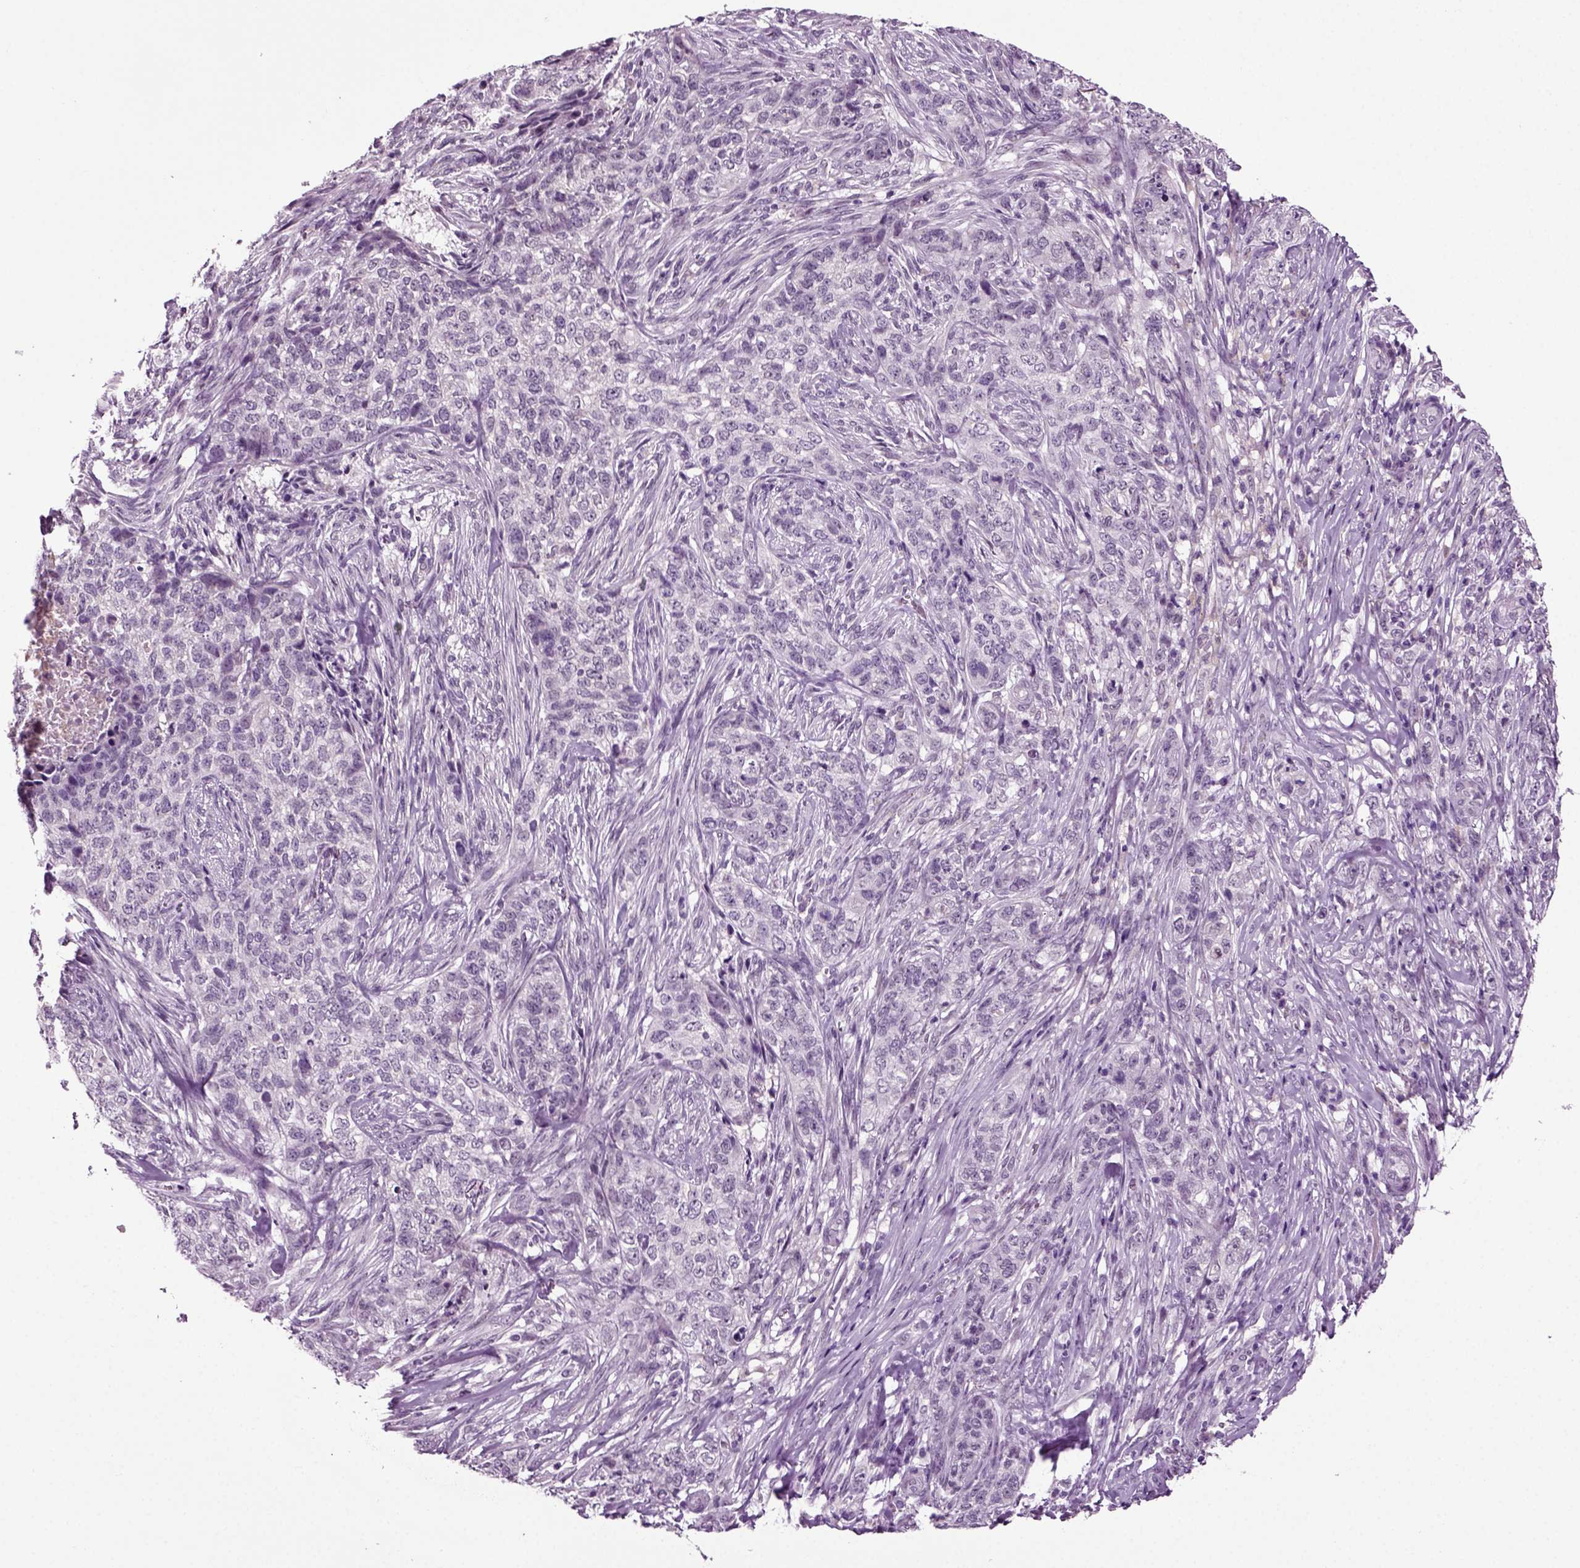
{"staining": {"intensity": "negative", "quantity": "none", "location": "none"}, "tissue": "skin cancer", "cell_type": "Tumor cells", "image_type": "cancer", "snomed": [{"axis": "morphology", "description": "Basal cell carcinoma"}, {"axis": "topography", "description": "Skin"}], "caption": "DAB (3,3'-diaminobenzidine) immunohistochemical staining of human skin cancer (basal cell carcinoma) reveals no significant expression in tumor cells.", "gene": "SPATA17", "patient": {"sex": "female", "age": 69}}